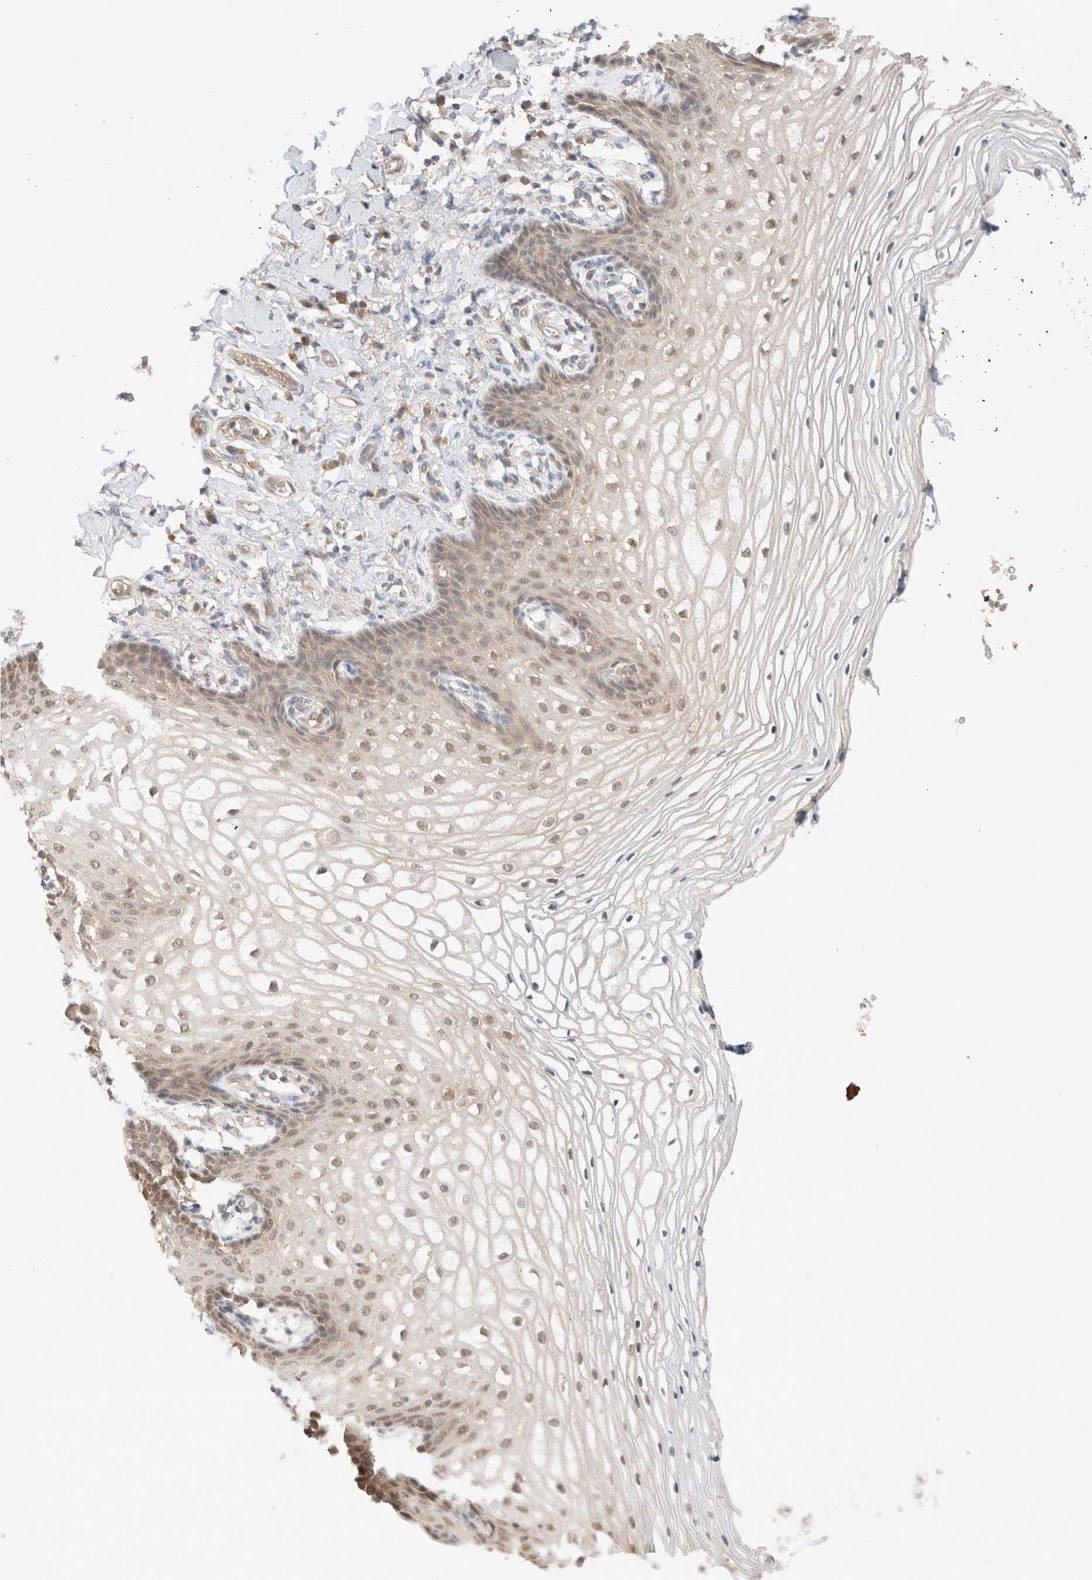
{"staining": {"intensity": "weak", "quantity": ">75%", "location": "nuclear"}, "tissue": "vagina", "cell_type": "Squamous epithelial cells", "image_type": "normal", "snomed": [{"axis": "morphology", "description": "Normal tissue, NOS"}, {"axis": "topography", "description": "Vagina"}], "caption": "Vagina stained for a protein reveals weak nuclear positivity in squamous epithelial cells. (brown staining indicates protein expression, while blue staining denotes nuclei).", "gene": "CA13", "patient": {"sex": "female", "age": 60}}